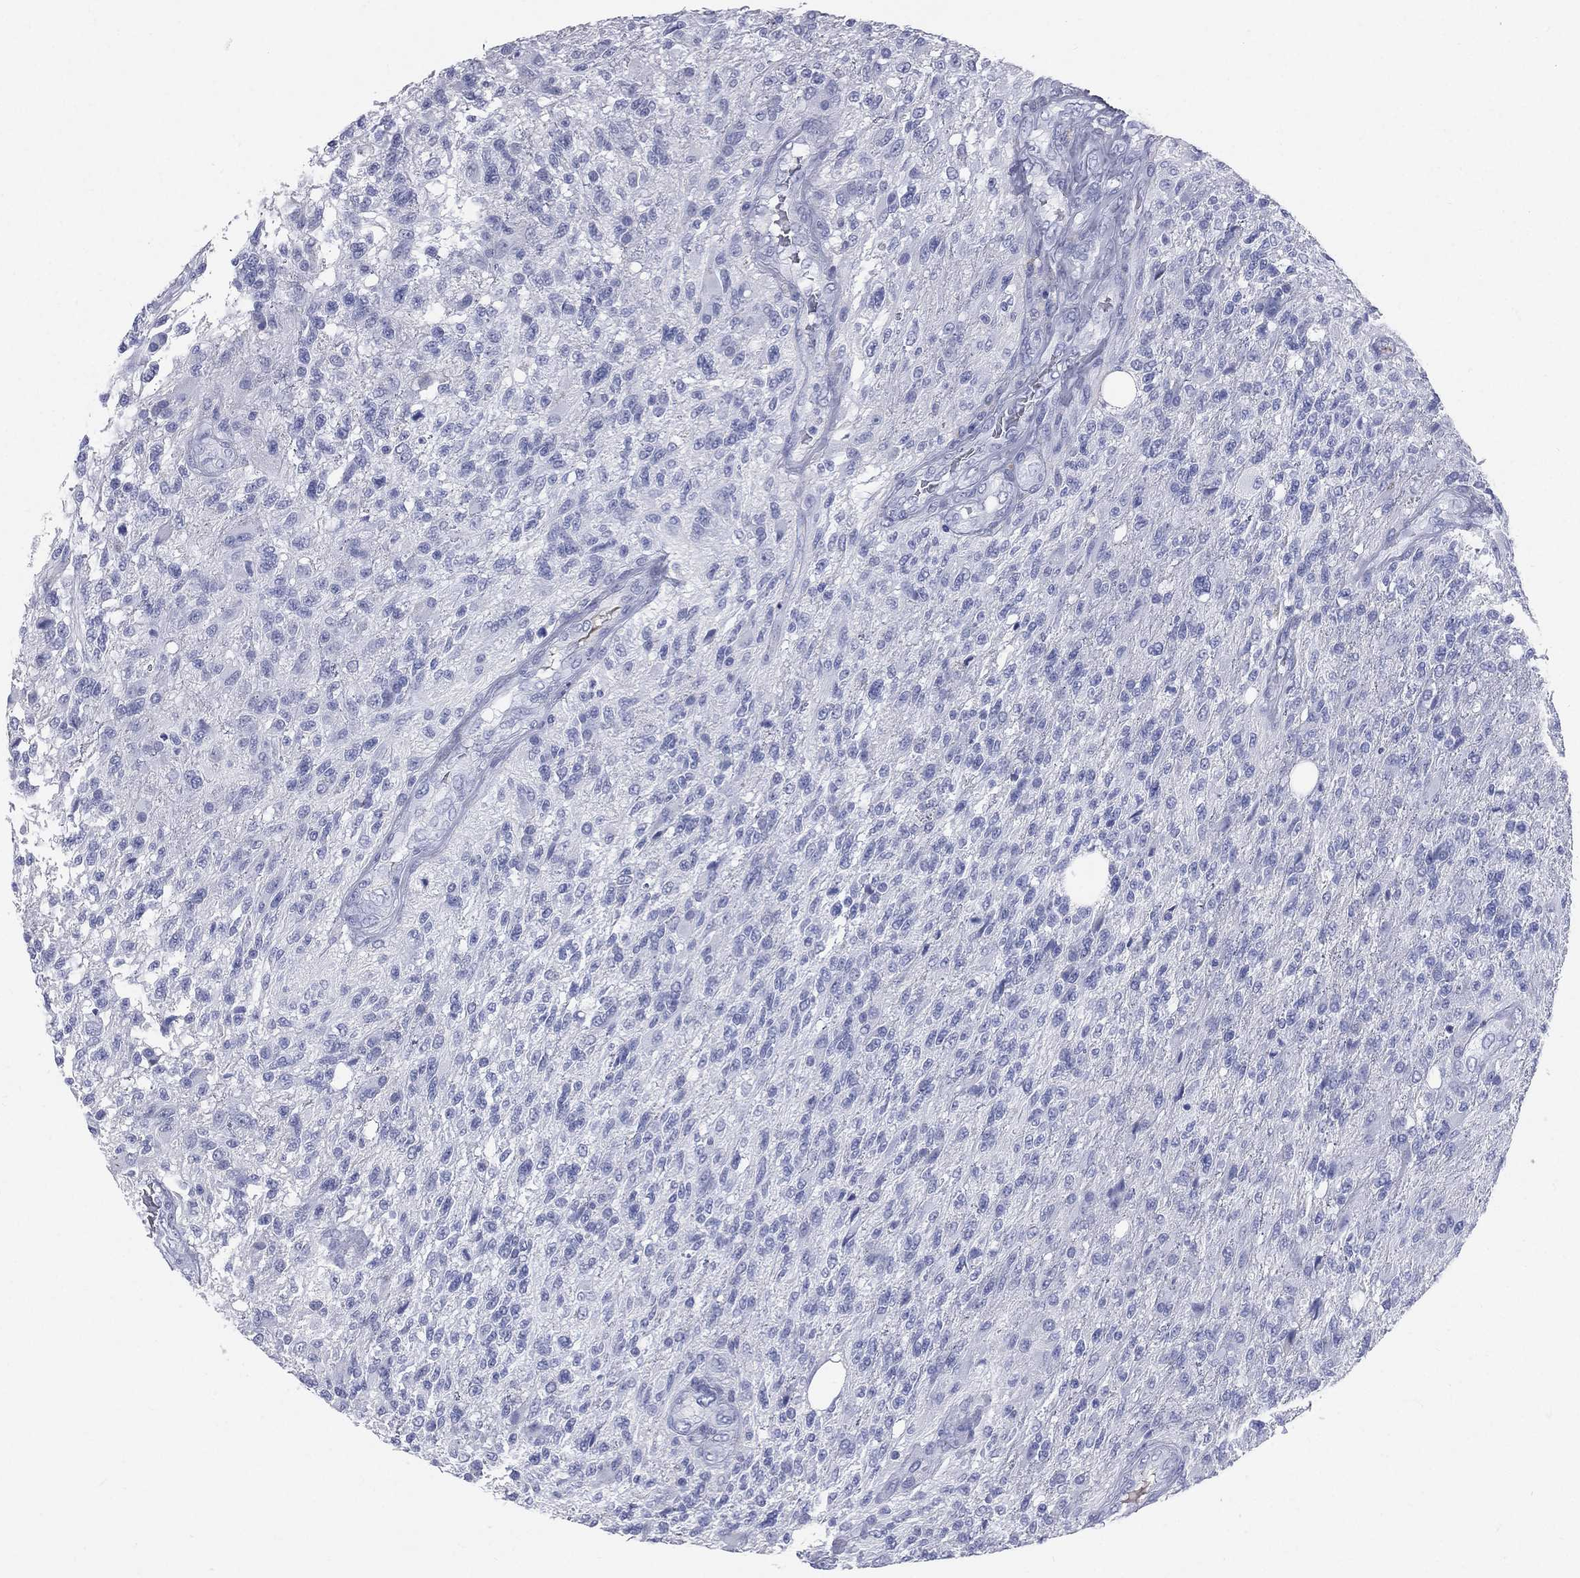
{"staining": {"intensity": "negative", "quantity": "none", "location": "none"}, "tissue": "glioma", "cell_type": "Tumor cells", "image_type": "cancer", "snomed": [{"axis": "morphology", "description": "Glioma, malignant, High grade"}, {"axis": "topography", "description": "Brain"}], "caption": "Tumor cells show no significant protein positivity in glioma.", "gene": "HP", "patient": {"sex": "male", "age": 56}}